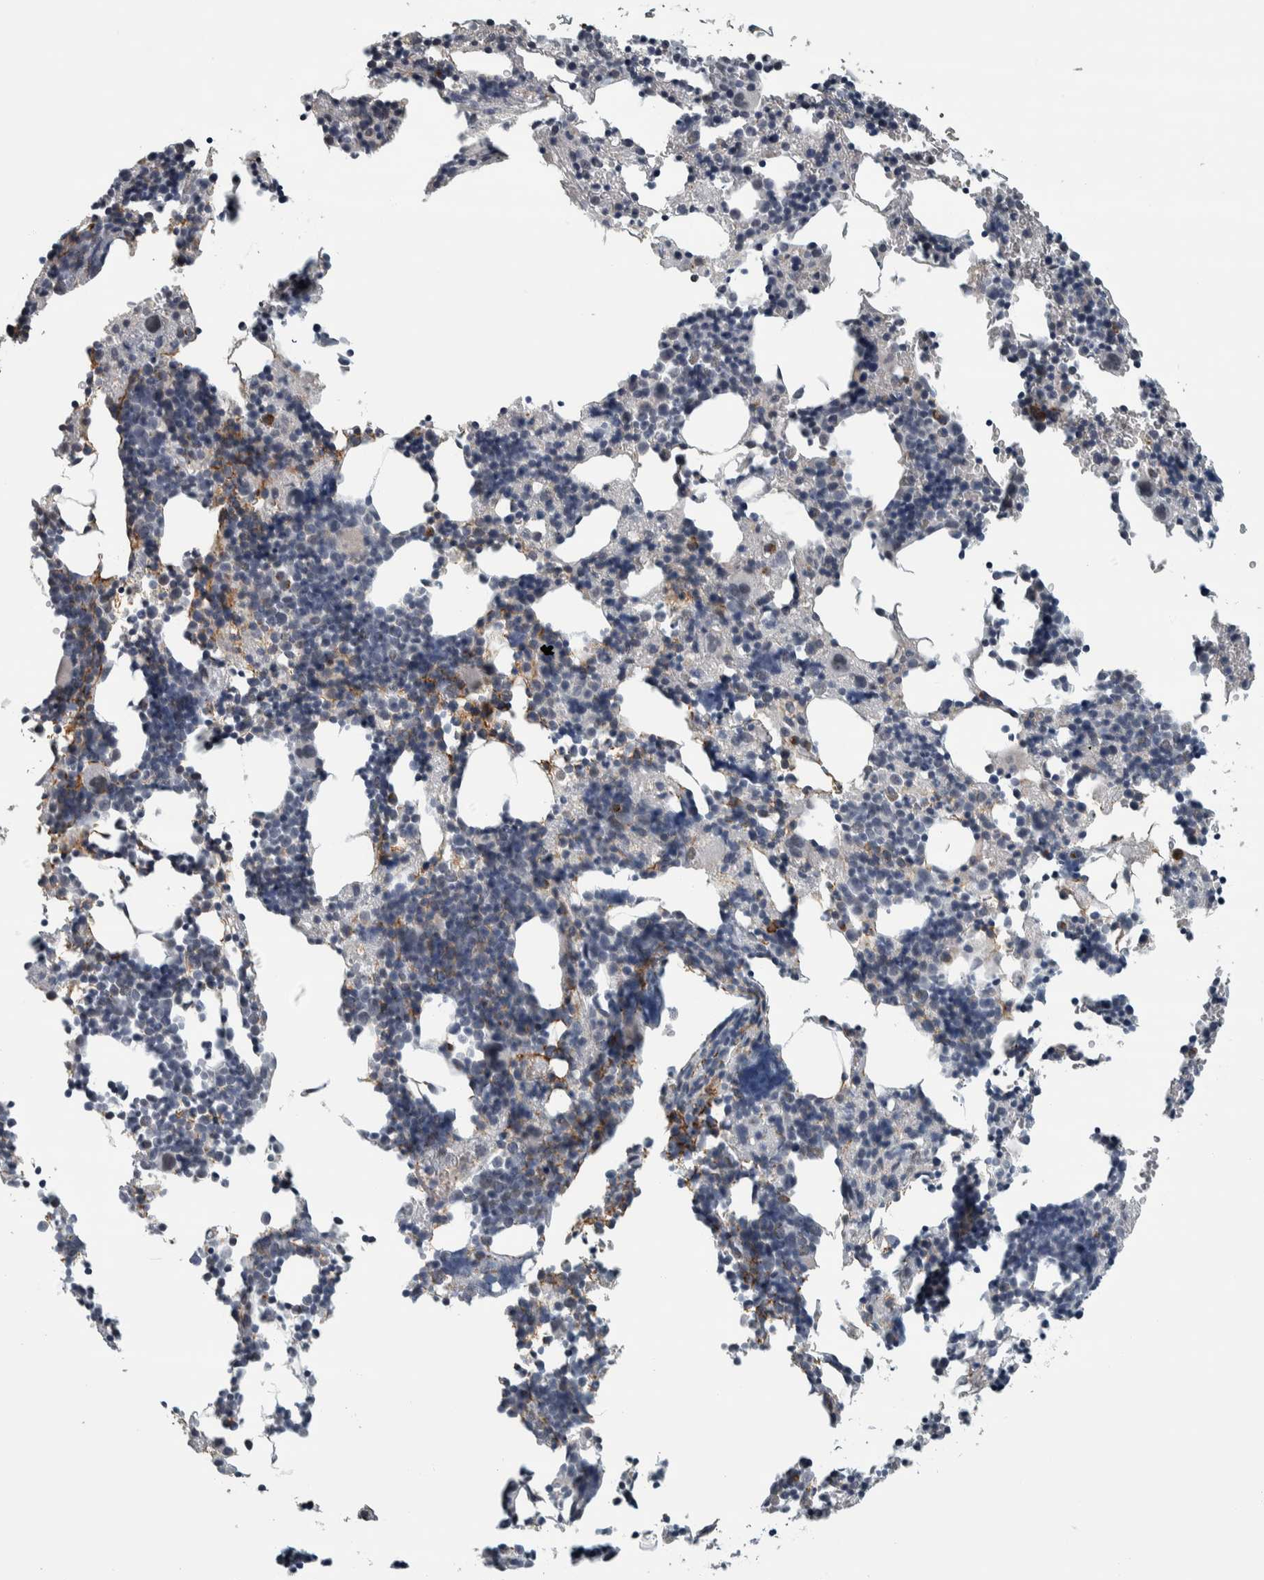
{"staining": {"intensity": "negative", "quantity": "none", "location": "none"}, "tissue": "bone marrow", "cell_type": "Hematopoietic cells", "image_type": "normal", "snomed": [{"axis": "morphology", "description": "Normal tissue, NOS"}, {"axis": "morphology", "description": "Inflammation, NOS"}, {"axis": "topography", "description": "Bone marrow"}], "caption": "DAB (3,3'-diaminobenzidine) immunohistochemical staining of normal bone marrow demonstrates no significant expression in hematopoietic cells.", "gene": "CAVIN4", "patient": {"sex": "male", "age": 31}}